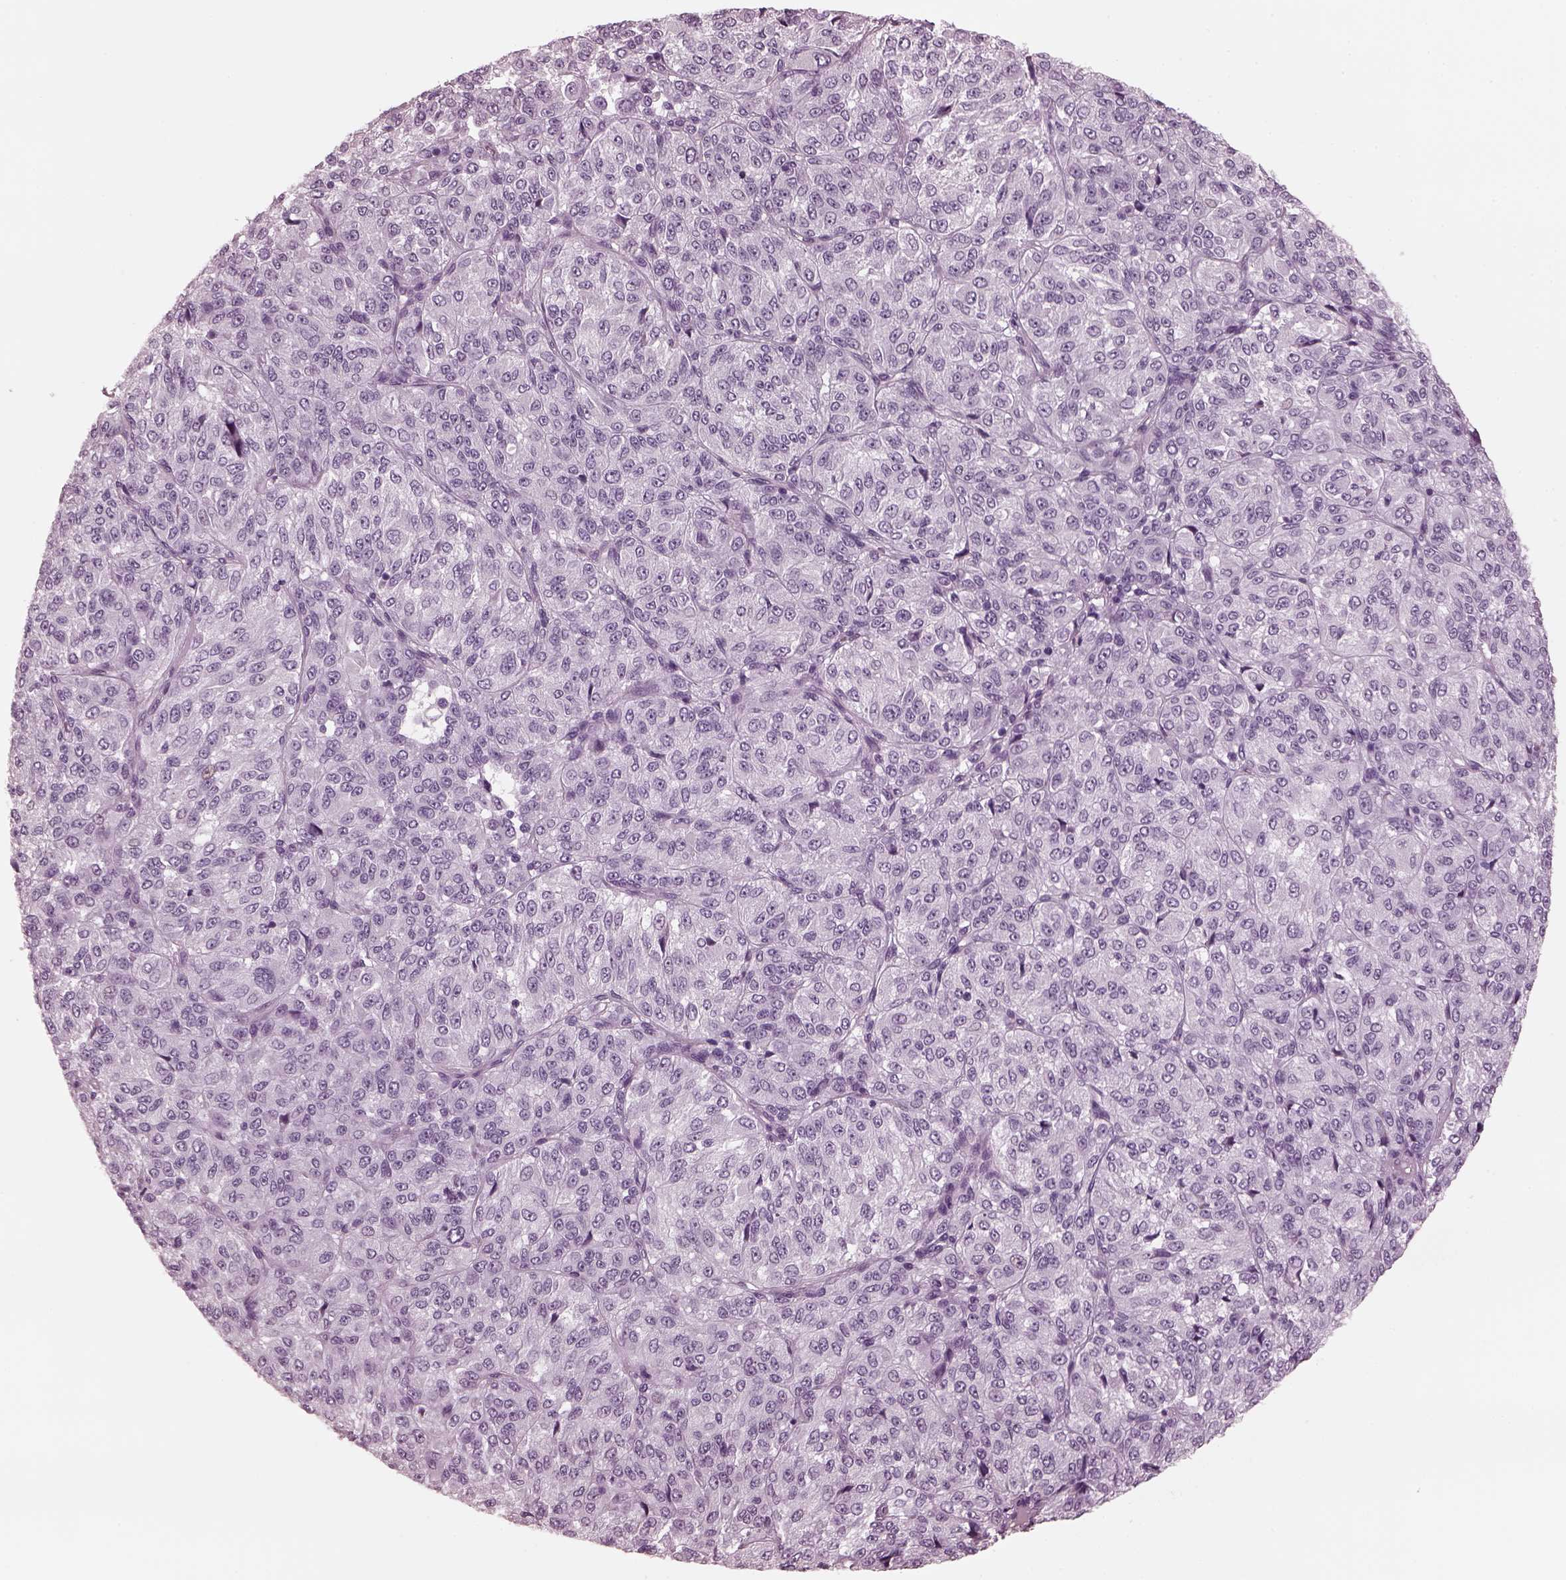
{"staining": {"intensity": "negative", "quantity": "none", "location": "none"}, "tissue": "melanoma", "cell_type": "Tumor cells", "image_type": "cancer", "snomed": [{"axis": "morphology", "description": "Malignant melanoma, Metastatic site"}, {"axis": "topography", "description": "Brain"}], "caption": "Micrograph shows no significant protein positivity in tumor cells of melanoma.", "gene": "CGA", "patient": {"sex": "female", "age": 56}}